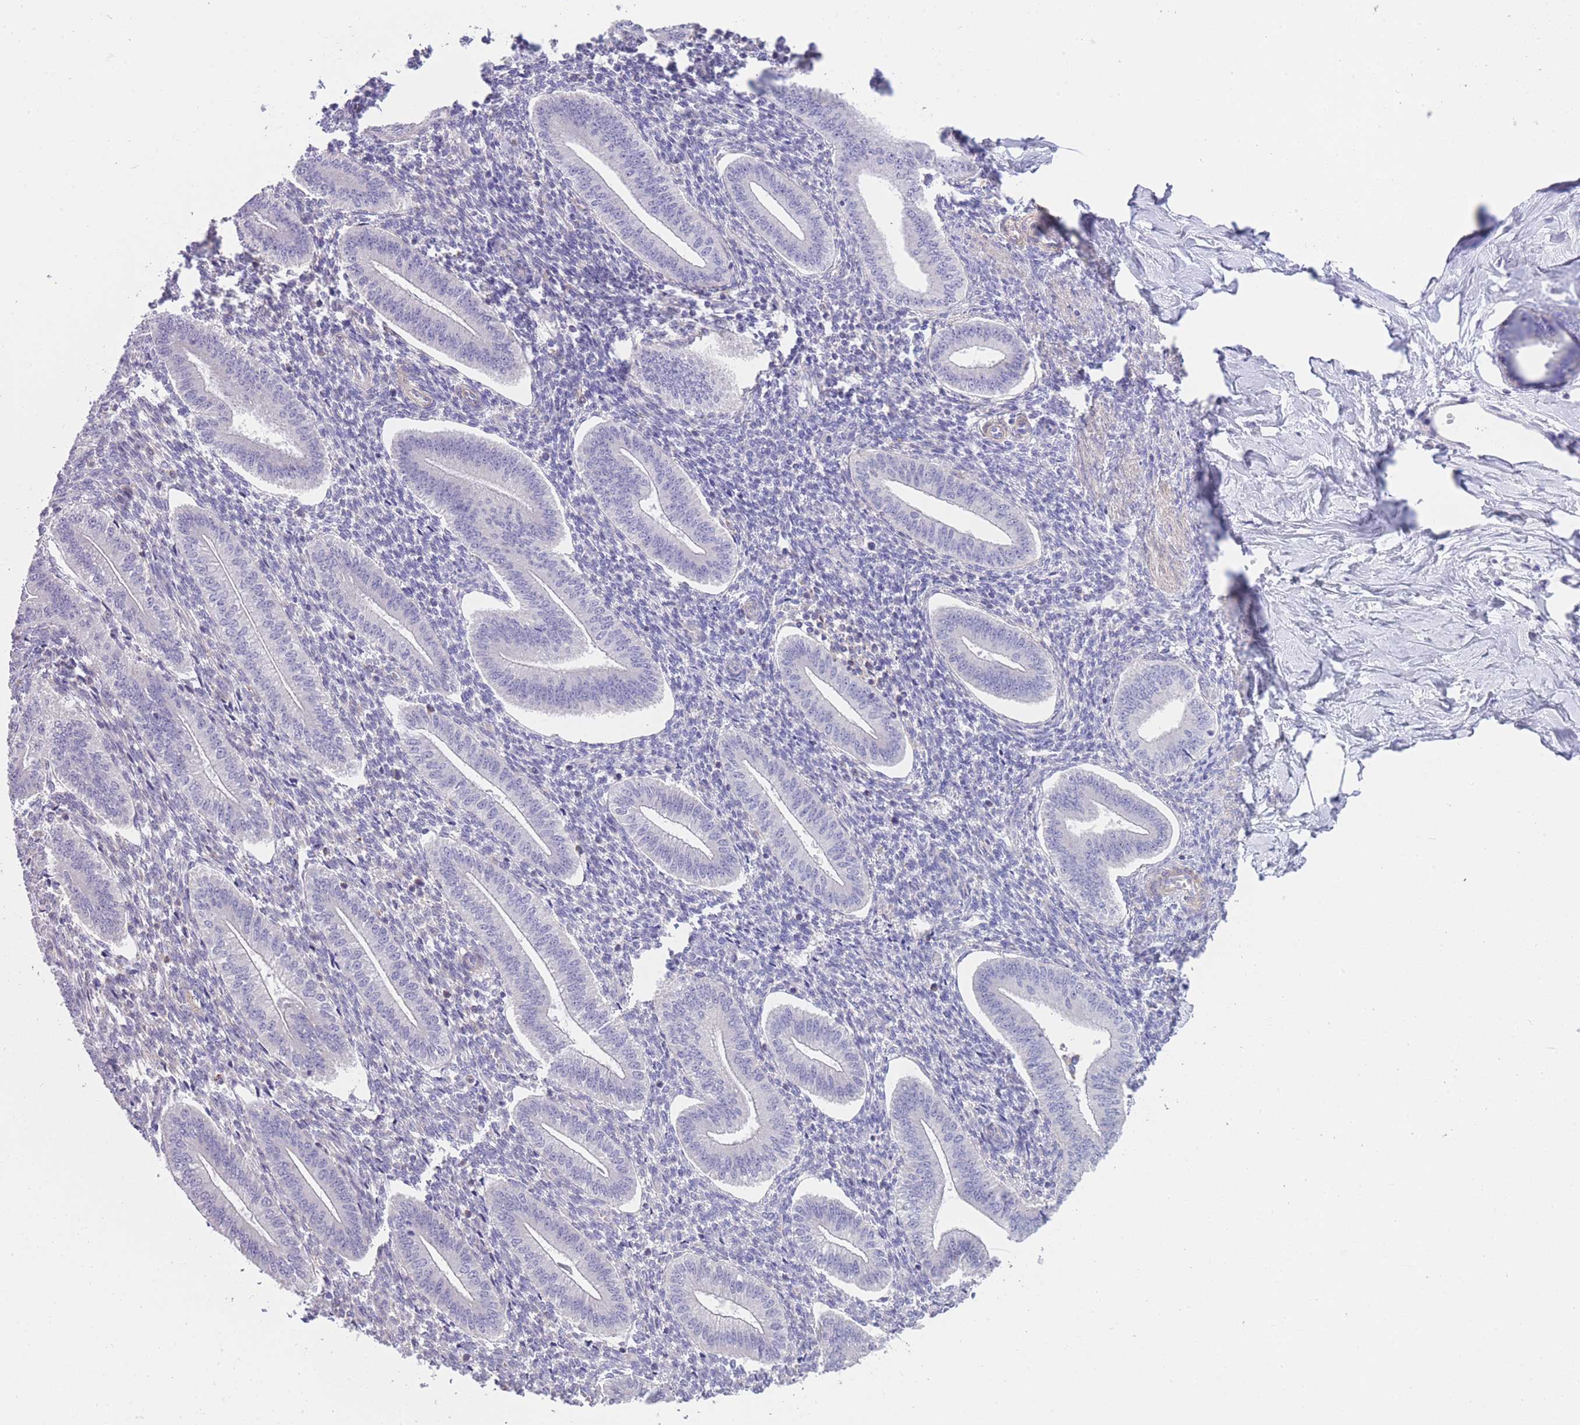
{"staining": {"intensity": "weak", "quantity": "<25%", "location": "cytoplasmic/membranous"}, "tissue": "endometrium", "cell_type": "Cells in endometrial stroma", "image_type": "normal", "snomed": [{"axis": "morphology", "description": "Normal tissue, NOS"}, {"axis": "topography", "description": "Endometrium"}], "caption": "Histopathology image shows no significant protein staining in cells in endometrial stroma of benign endometrium.", "gene": "ENSG00000289258", "patient": {"sex": "female", "age": 34}}